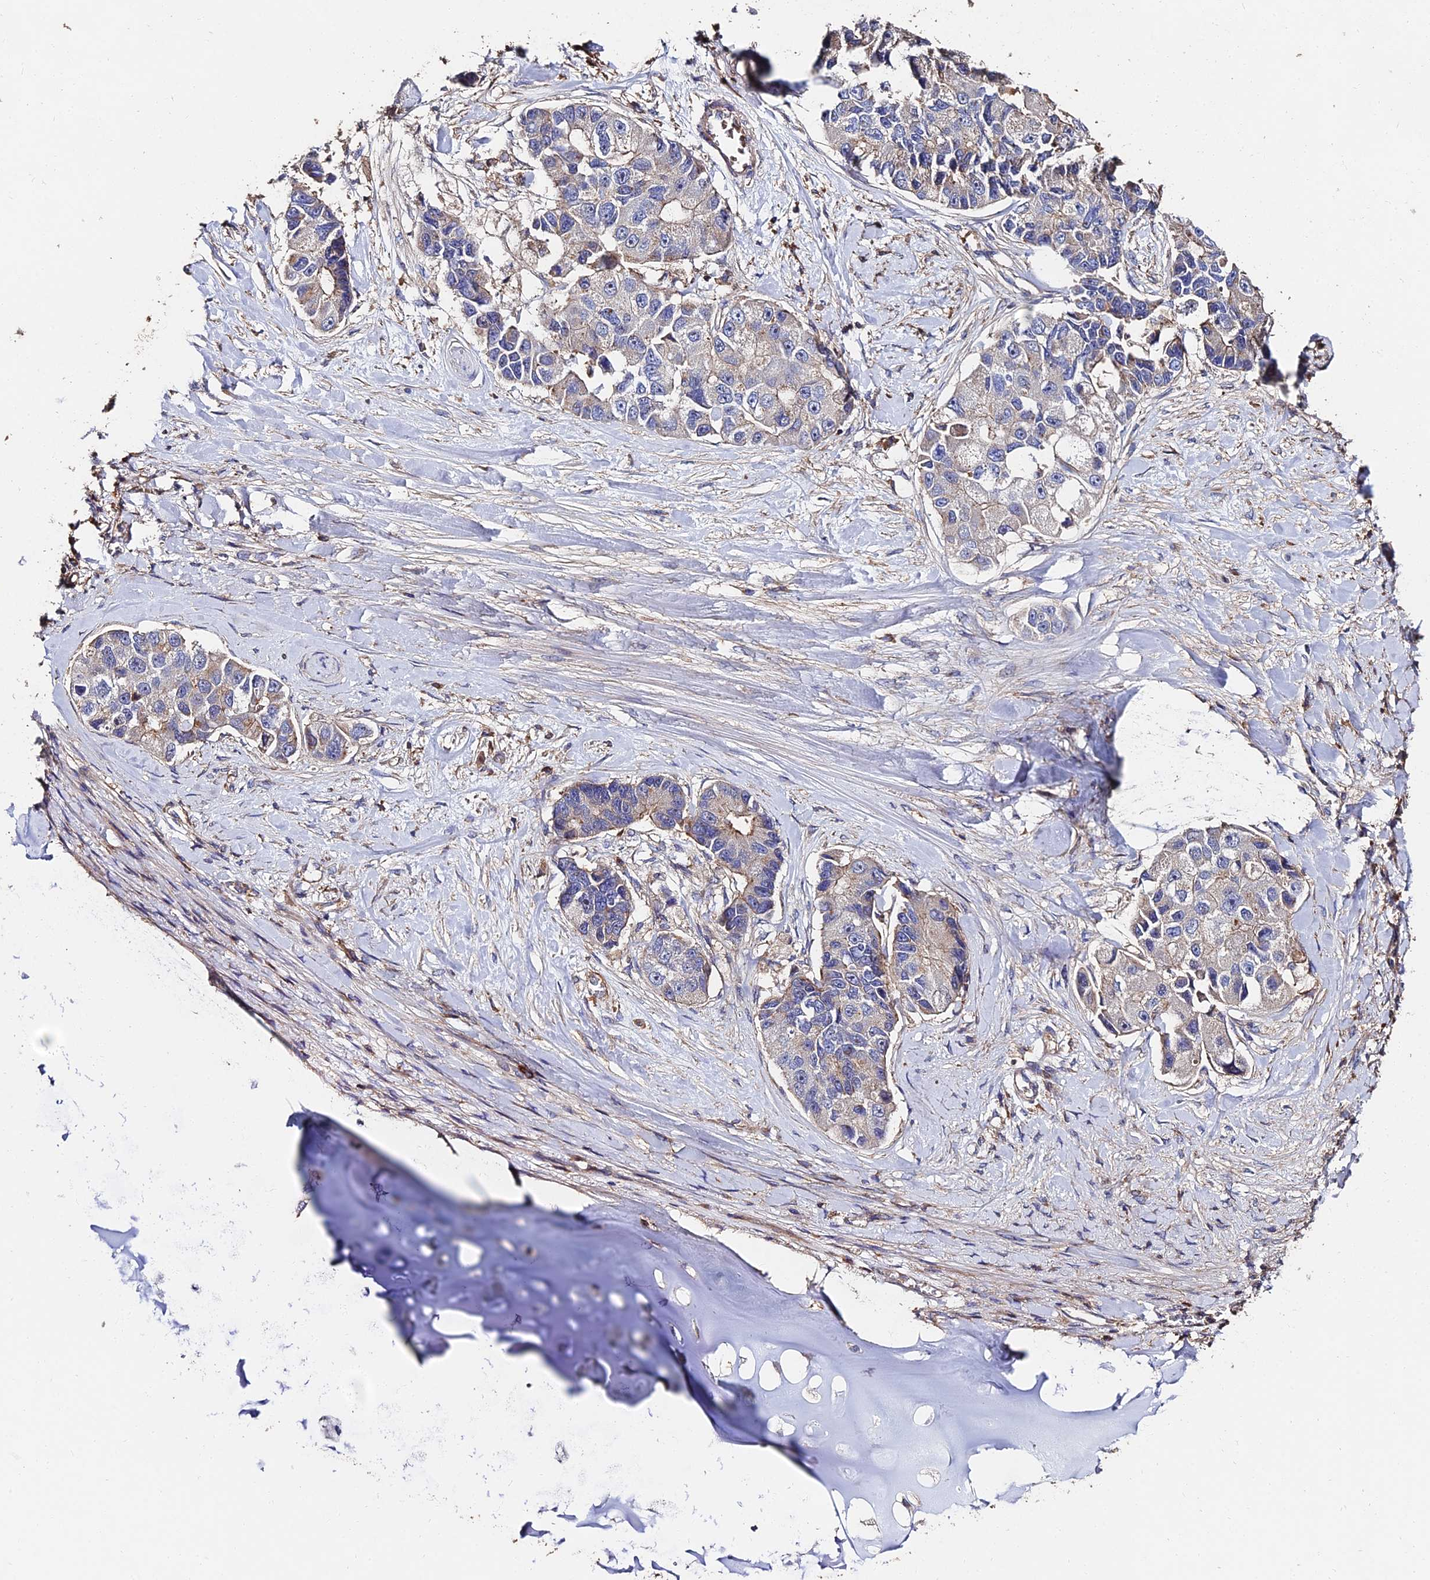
{"staining": {"intensity": "weak", "quantity": "<25%", "location": "cytoplasmic/membranous"}, "tissue": "lung cancer", "cell_type": "Tumor cells", "image_type": "cancer", "snomed": [{"axis": "morphology", "description": "Adenocarcinoma, NOS"}, {"axis": "topography", "description": "Lung"}], "caption": "Tumor cells show no significant positivity in lung adenocarcinoma.", "gene": "EXT1", "patient": {"sex": "female", "age": 54}}